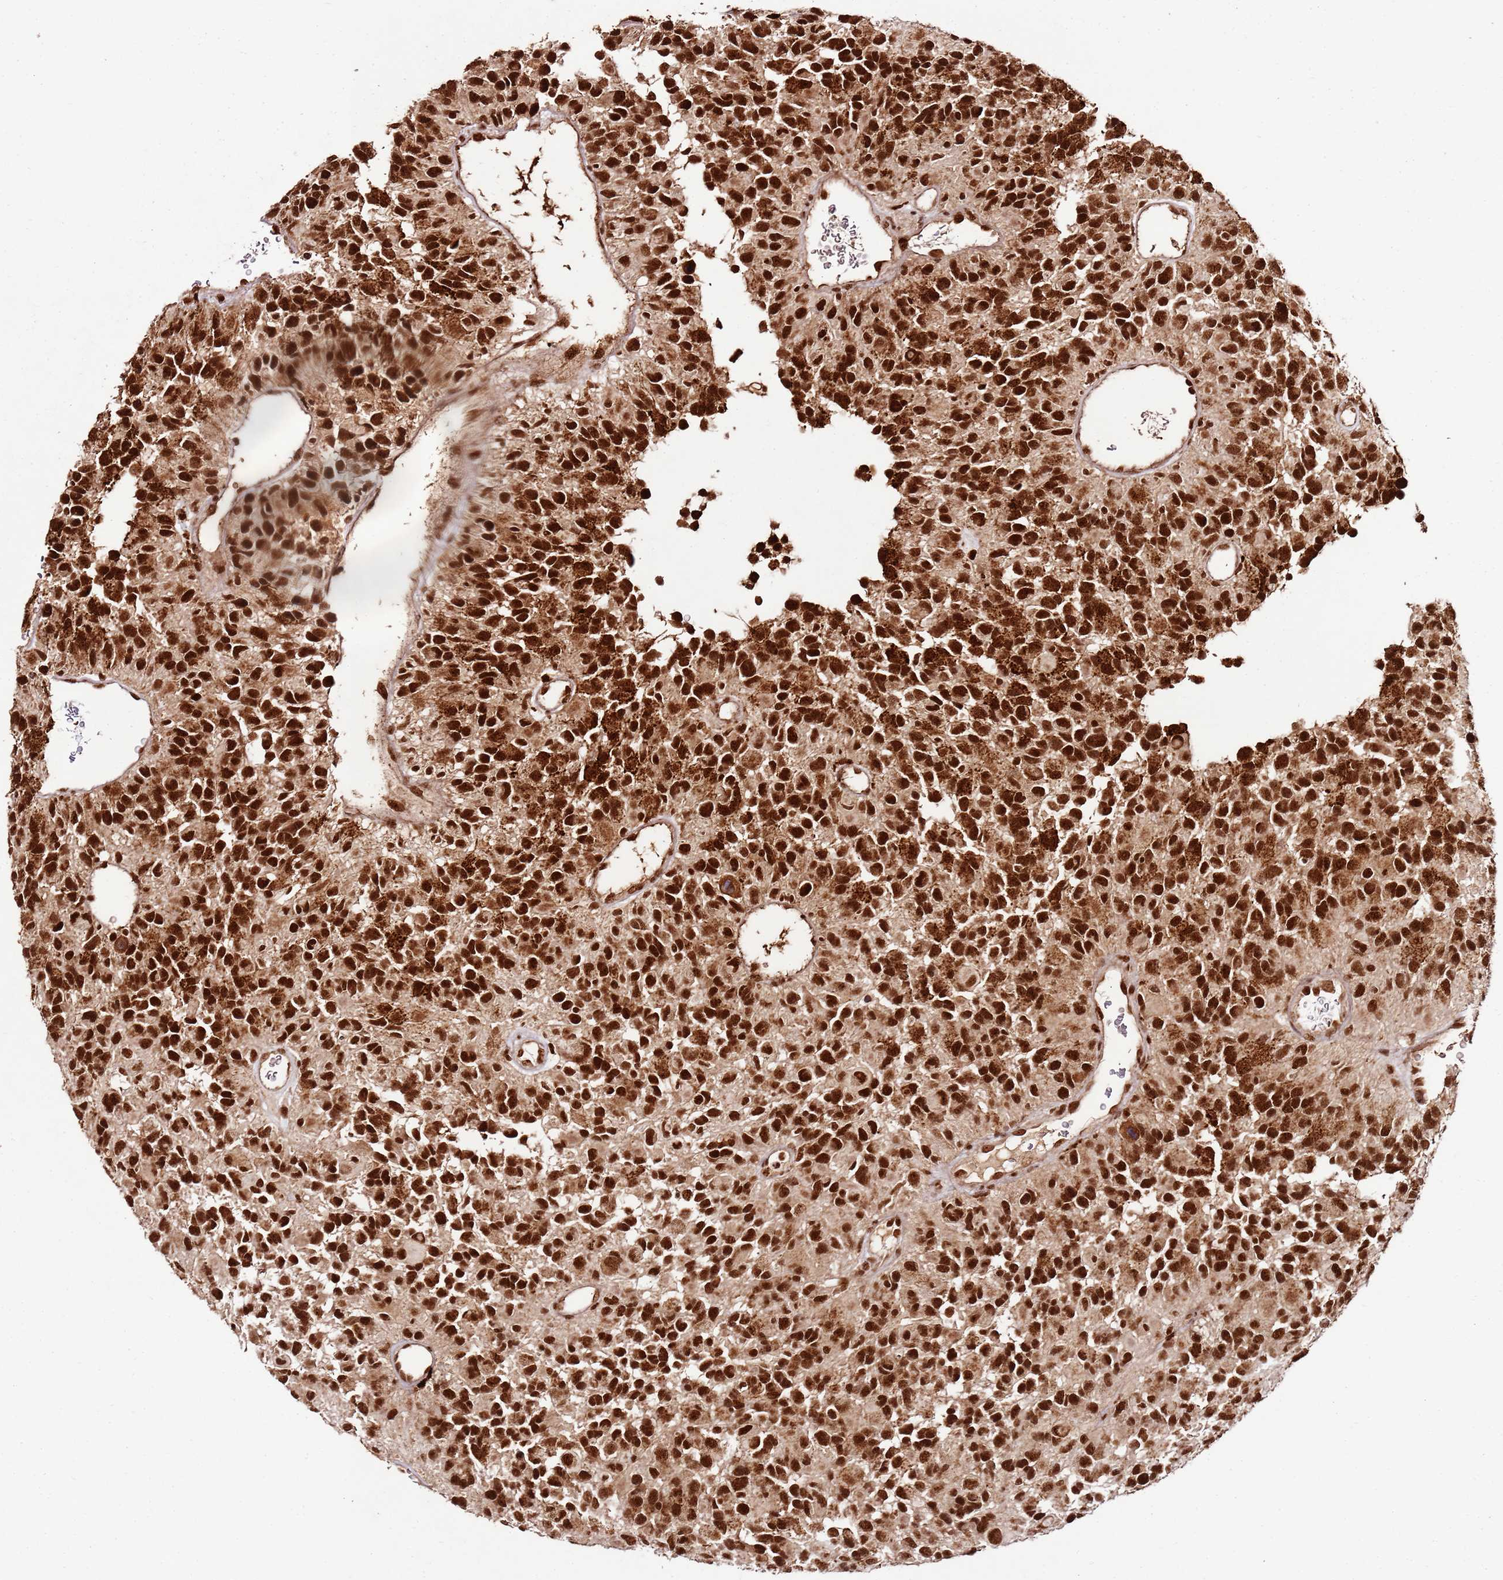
{"staining": {"intensity": "strong", "quantity": ">75%", "location": "nuclear"}, "tissue": "glioma", "cell_type": "Tumor cells", "image_type": "cancer", "snomed": [{"axis": "morphology", "description": "Glioma, malignant, High grade"}, {"axis": "topography", "description": "Brain"}], "caption": "Glioma tissue displays strong nuclear positivity in about >75% of tumor cells, visualized by immunohistochemistry. (Stains: DAB (3,3'-diaminobenzidine) in brown, nuclei in blue, Microscopy: brightfield microscopy at high magnification).", "gene": "XRN2", "patient": {"sex": "male", "age": 77}}